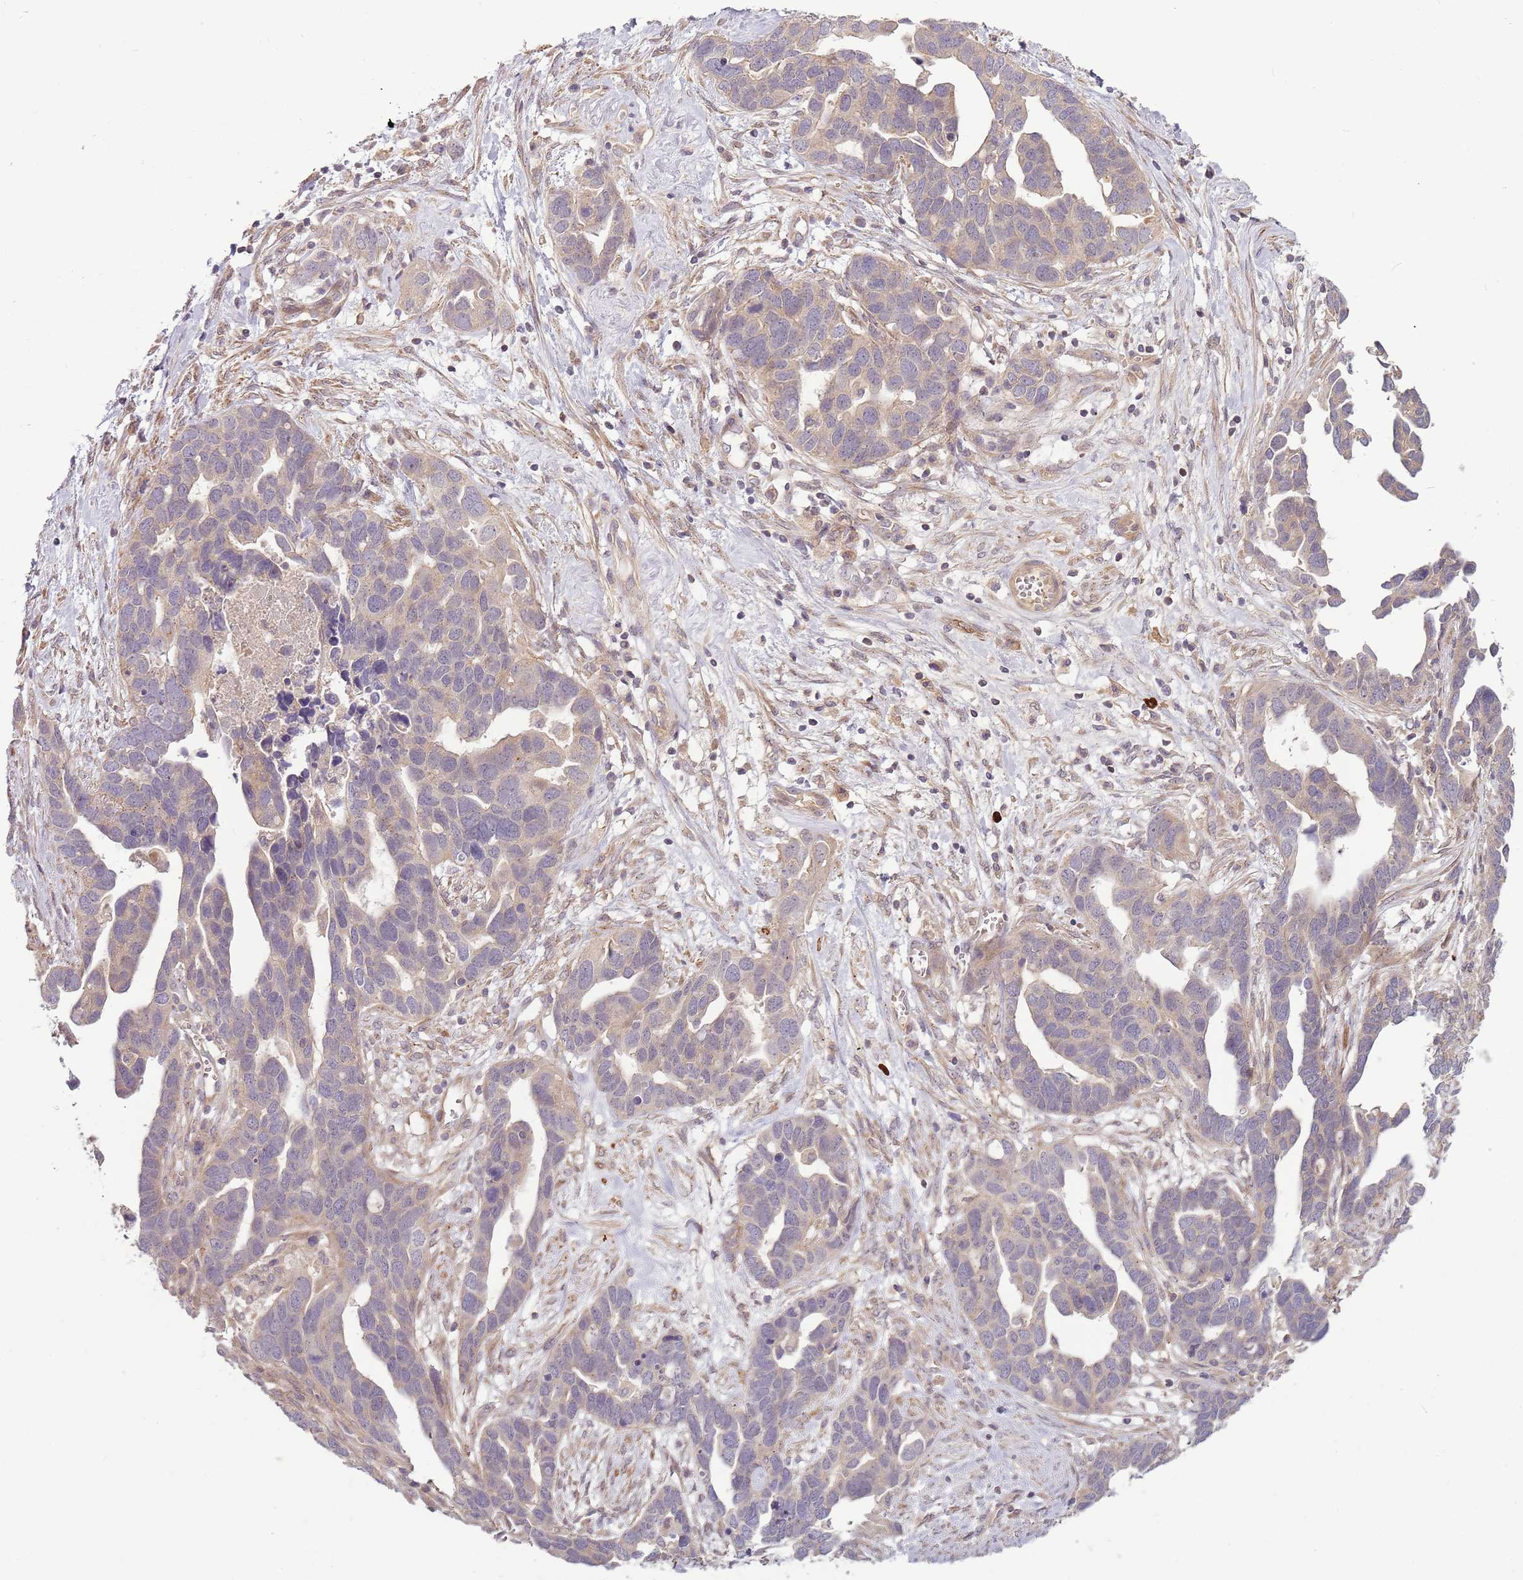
{"staining": {"intensity": "weak", "quantity": "25%-75%", "location": "cytoplasmic/membranous"}, "tissue": "ovarian cancer", "cell_type": "Tumor cells", "image_type": "cancer", "snomed": [{"axis": "morphology", "description": "Cystadenocarcinoma, serous, NOS"}, {"axis": "topography", "description": "Ovary"}], "caption": "About 25%-75% of tumor cells in ovarian serous cystadenocarcinoma show weak cytoplasmic/membranous protein positivity as visualized by brown immunohistochemical staining.", "gene": "RNF128", "patient": {"sex": "female", "age": 54}}